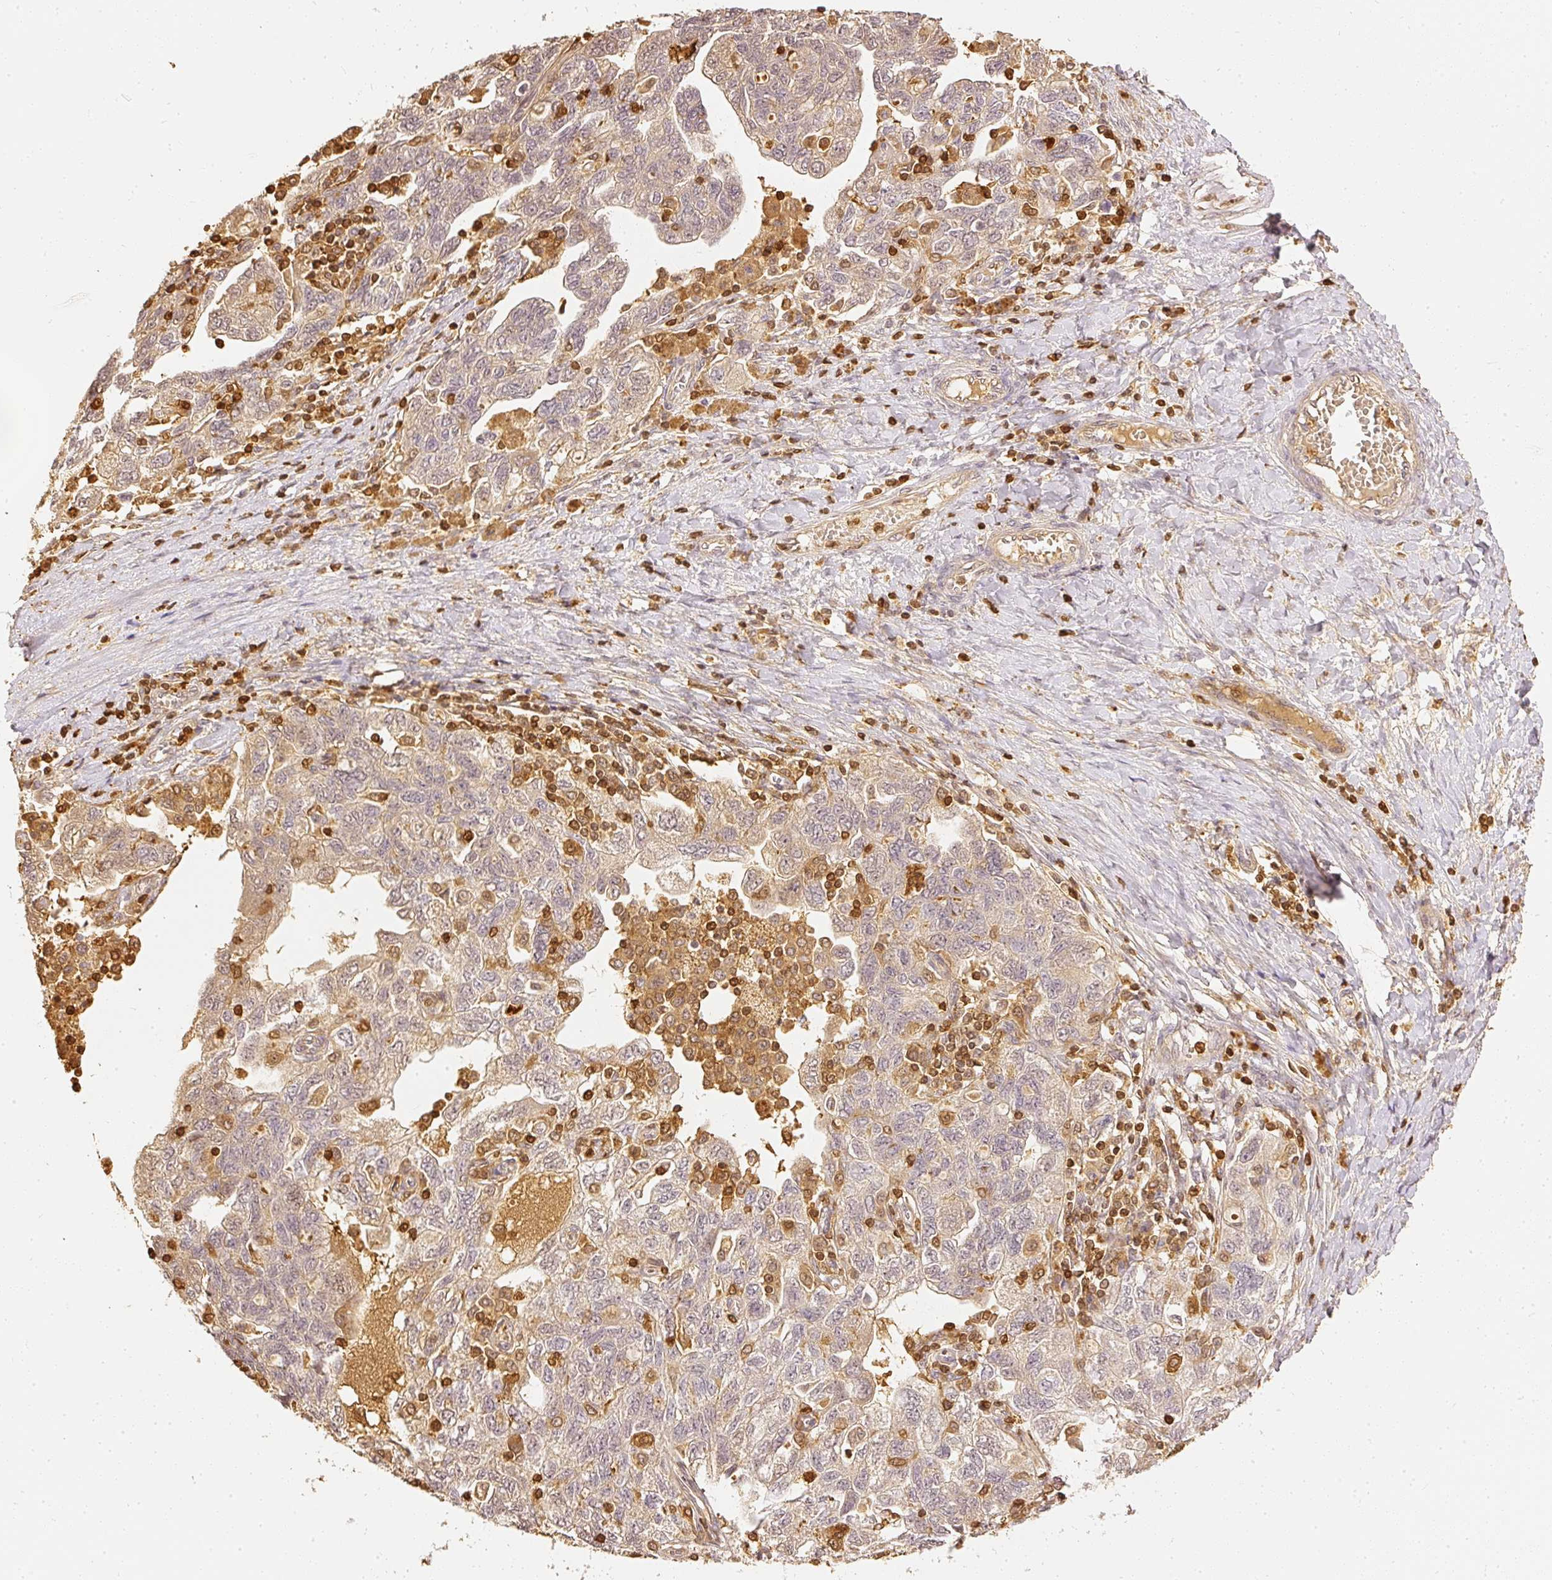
{"staining": {"intensity": "weak", "quantity": "25%-75%", "location": "cytoplasmic/membranous"}, "tissue": "ovarian cancer", "cell_type": "Tumor cells", "image_type": "cancer", "snomed": [{"axis": "morphology", "description": "Carcinoma, NOS"}, {"axis": "morphology", "description": "Cystadenocarcinoma, serous, NOS"}, {"axis": "topography", "description": "Ovary"}], "caption": "Immunohistochemical staining of human ovarian cancer (serous cystadenocarcinoma) displays low levels of weak cytoplasmic/membranous staining in about 25%-75% of tumor cells. (IHC, brightfield microscopy, high magnification).", "gene": "PFN1", "patient": {"sex": "female", "age": 69}}